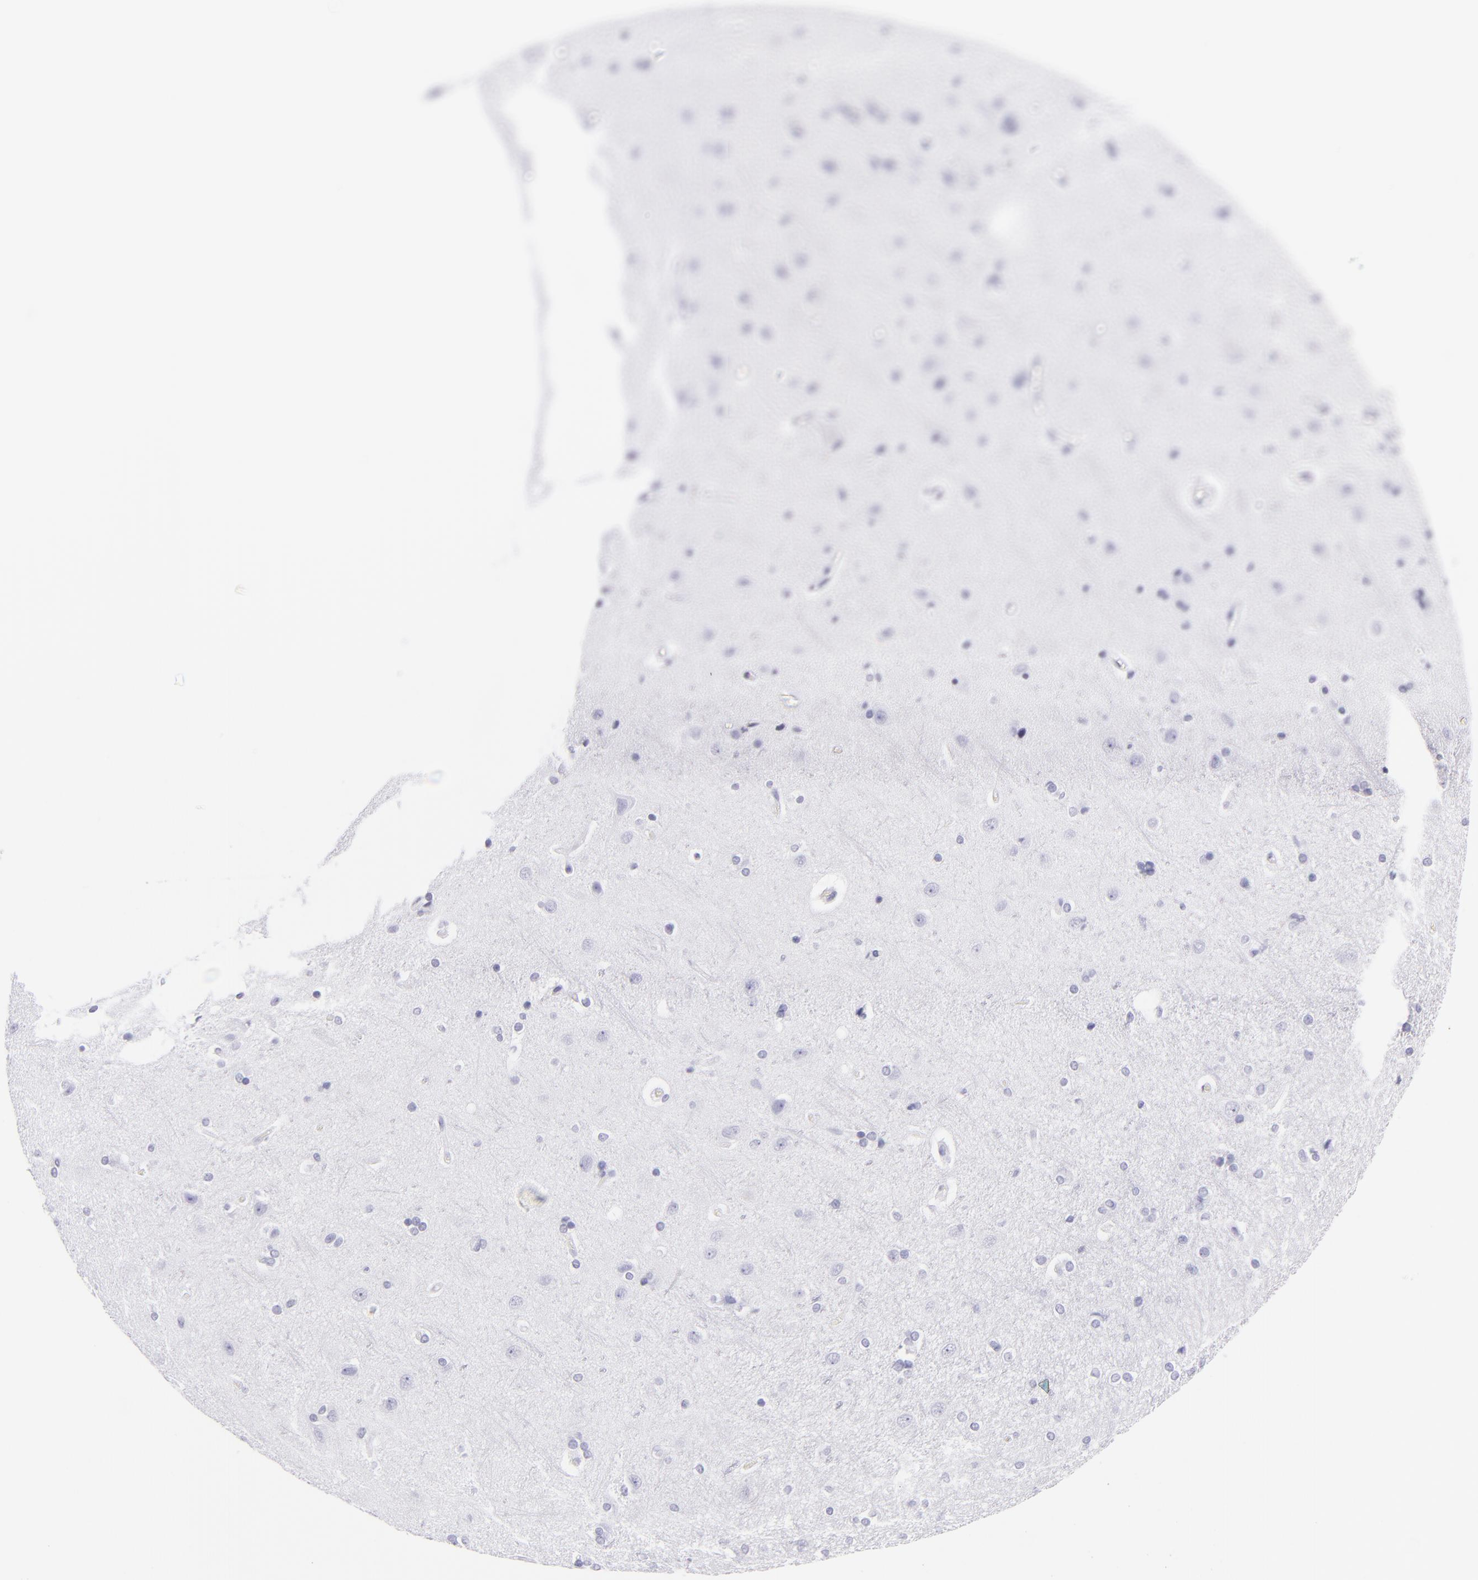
{"staining": {"intensity": "negative", "quantity": "none", "location": "none"}, "tissue": "cerebral cortex", "cell_type": "Endothelial cells", "image_type": "normal", "snomed": [{"axis": "morphology", "description": "Normal tissue, NOS"}, {"axis": "topography", "description": "Cerebral cortex"}], "caption": "This is a photomicrograph of immunohistochemistry (IHC) staining of normal cerebral cortex, which shows no expression in endothelial cells. (Stains: DAB (3,3'-diaminobenzidine) IHC with hematoxylin counter stain, Microscopy: brightfield microscopy at high magnification).", "gene": "PRPH", "patient": {"sex": "female", "age": 54}}